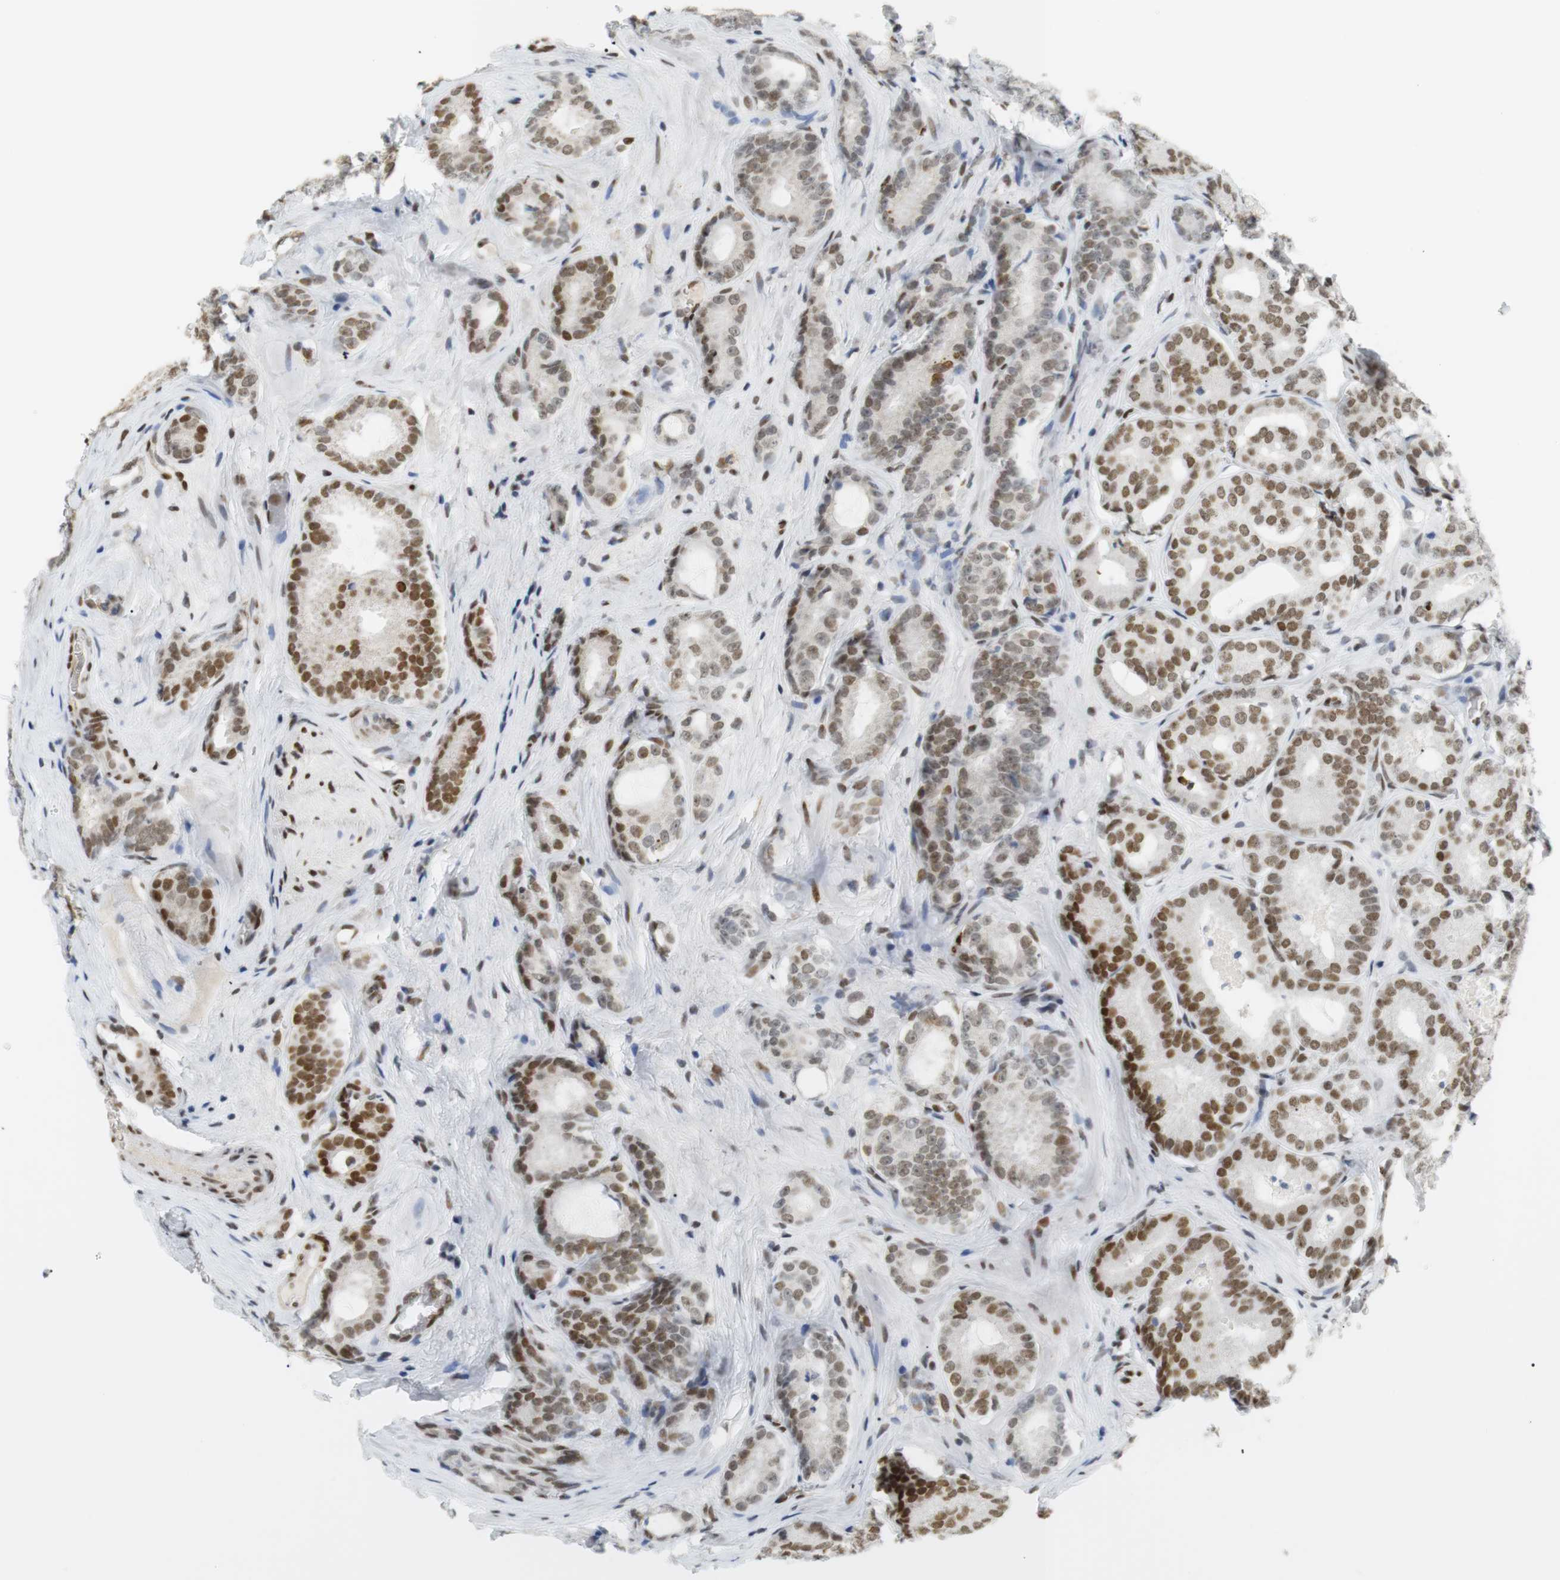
{"staining": {"intensity": "strong", "quantity": "25%-75%", "location": "nuclear"}, "tissue": "prostate cancer", "cell_type": "Tumor cells", "image_type": "cancer", "snomed": [{"axis": "morphology", "description": "Adenocarcinoma, High grade"}, {"axis": "topography", "description": "Prostate"}], "caption": "Prostate cancer stained for a protein reveals strong nuclear positivity in tumor cells.", "gene": "BMI1", "patient": {"sex": "male", "age": 64}}